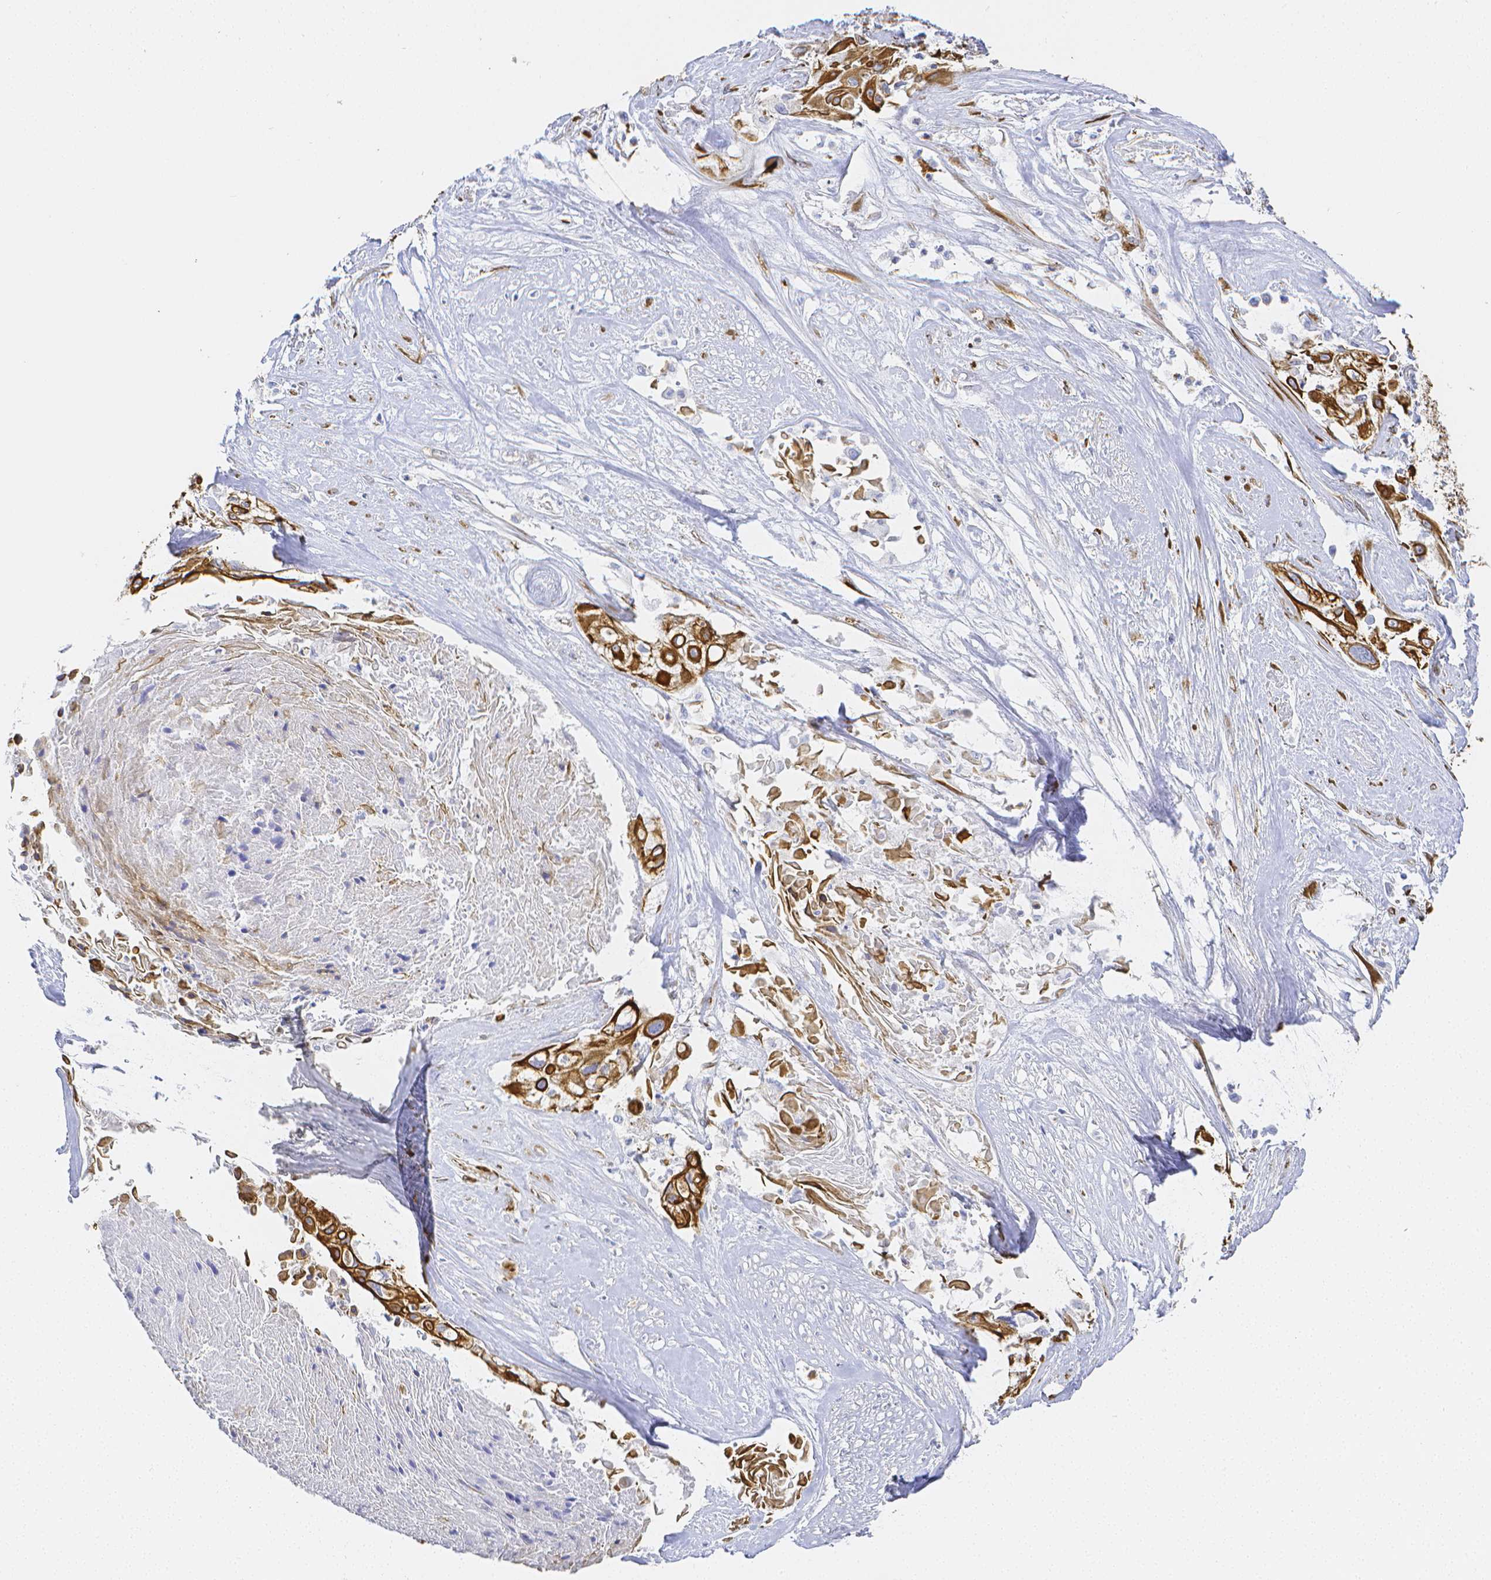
{"staining": {"intensity": "strong", "quantity": ">75%", "location": "cytoplasmic/membranous"}, "tissue": "cervical cancer", "cell_type": "Tumor cells", "image_type": "cancer", "snomed": [{"axis": "morphology", "description": "Squamous cell carcinoma, NOS"}, {"axis": "topography", "description": "Cervix"}], "caption": "IHC (DAB) staining of cervical cancer (squamous cell carcinoma) displays strong cytoplasmic/membranous protein positivity in approximately >75% of tumor cells.", "gene": "SMURF1", "patient": {"sex": "female", "age": 49}}